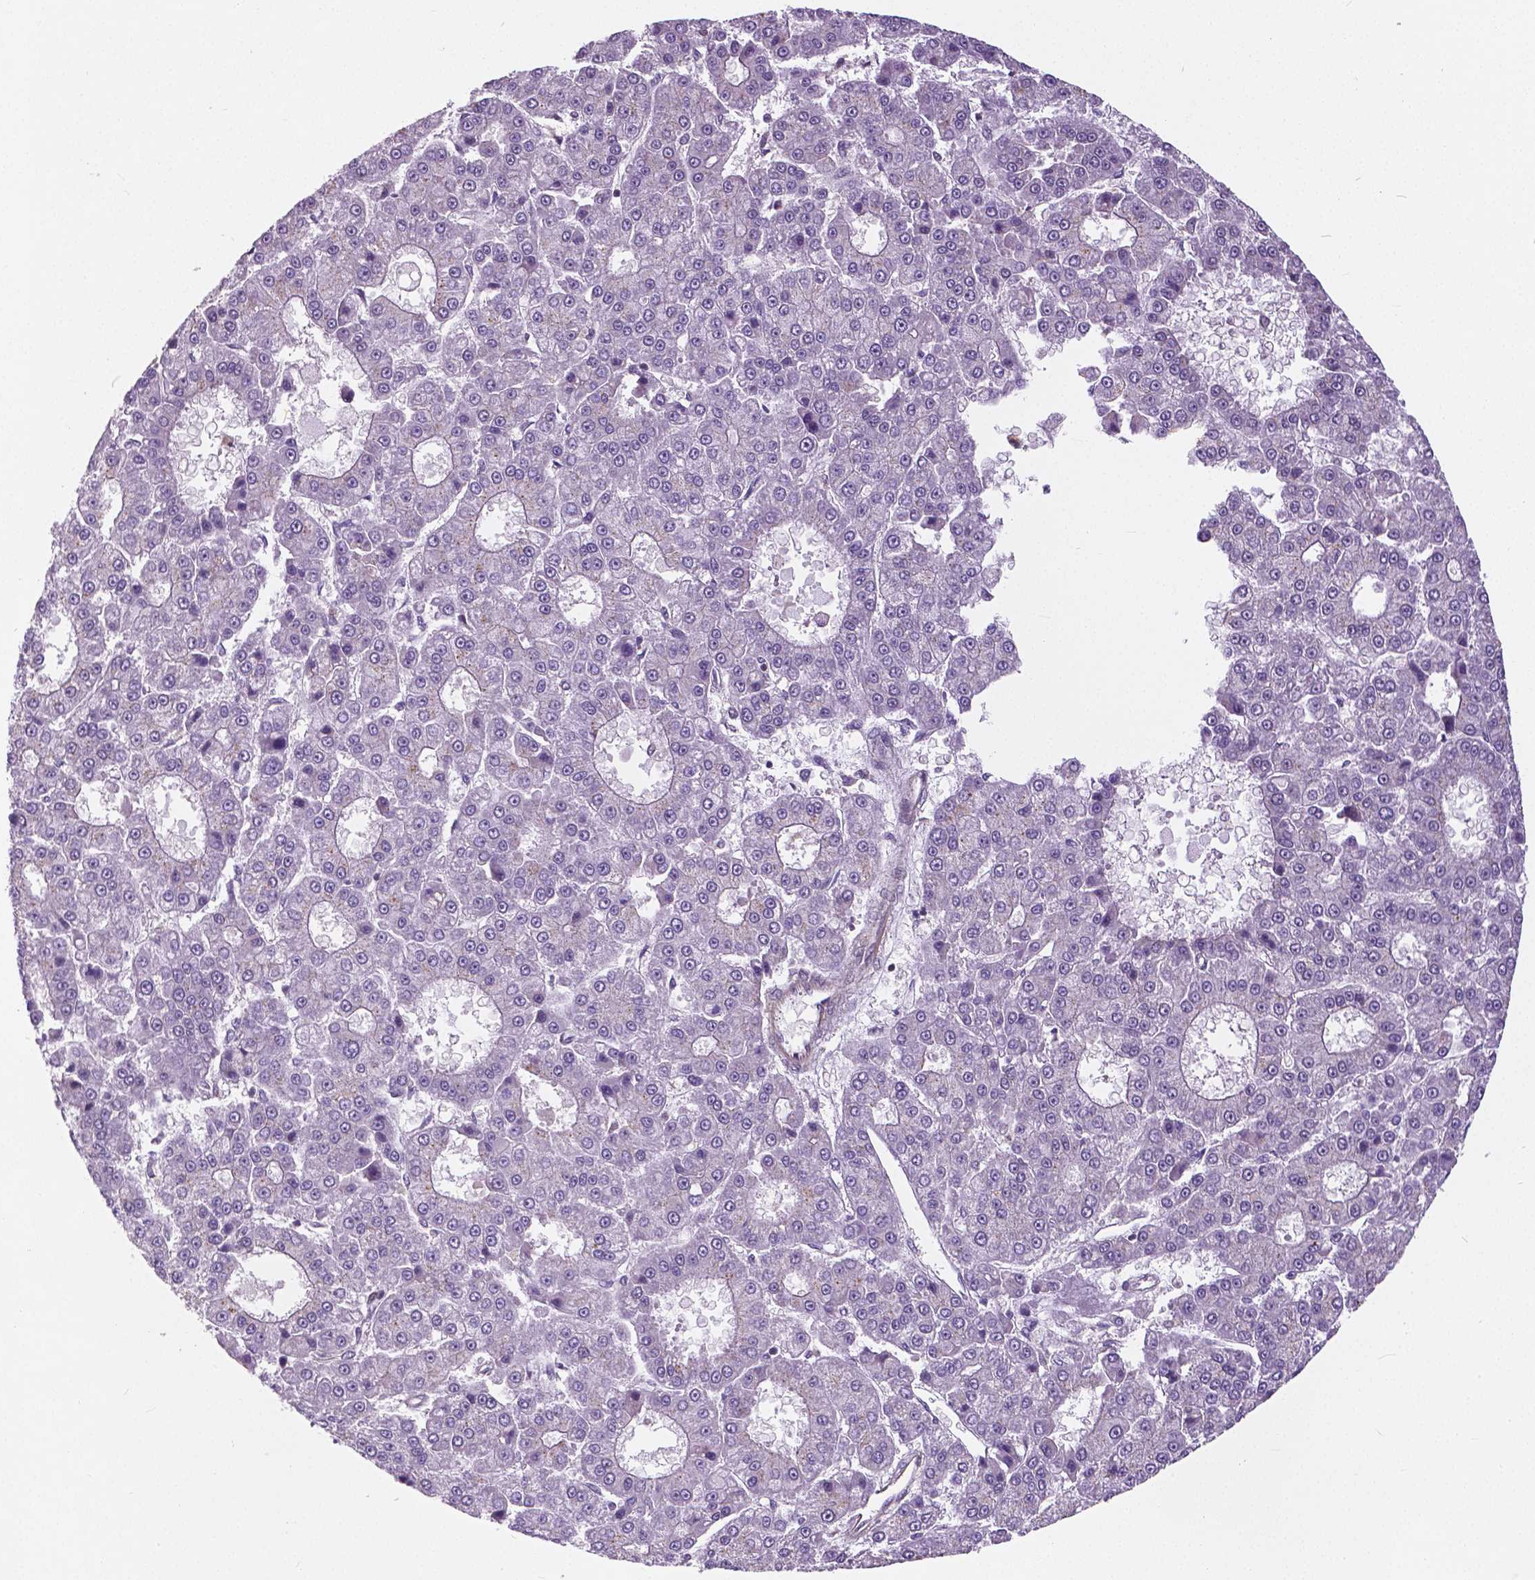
{"staining": {"intensity": "negative", "quantity": "none", "location": "none"}, "tissue": "liver cancer", "cell_type": "Tumor cells", "image_type": "cancer", "snomed": [{"axis": "morphology", "description": "Carcinoma, Hepatocellular, NOS"}, {"axis": "topography", "description": "Liver"}], "caption": "Protein analysis of liver cancer shows no significant positivity in tumor cells. (Brightfield microscopy of DAB (3,3'-diaminobenzidine) immunohistochemistry (IHC) at high magnification).", "gene": "ANXA13", "patient": {"sex": "male", "age": 70}}